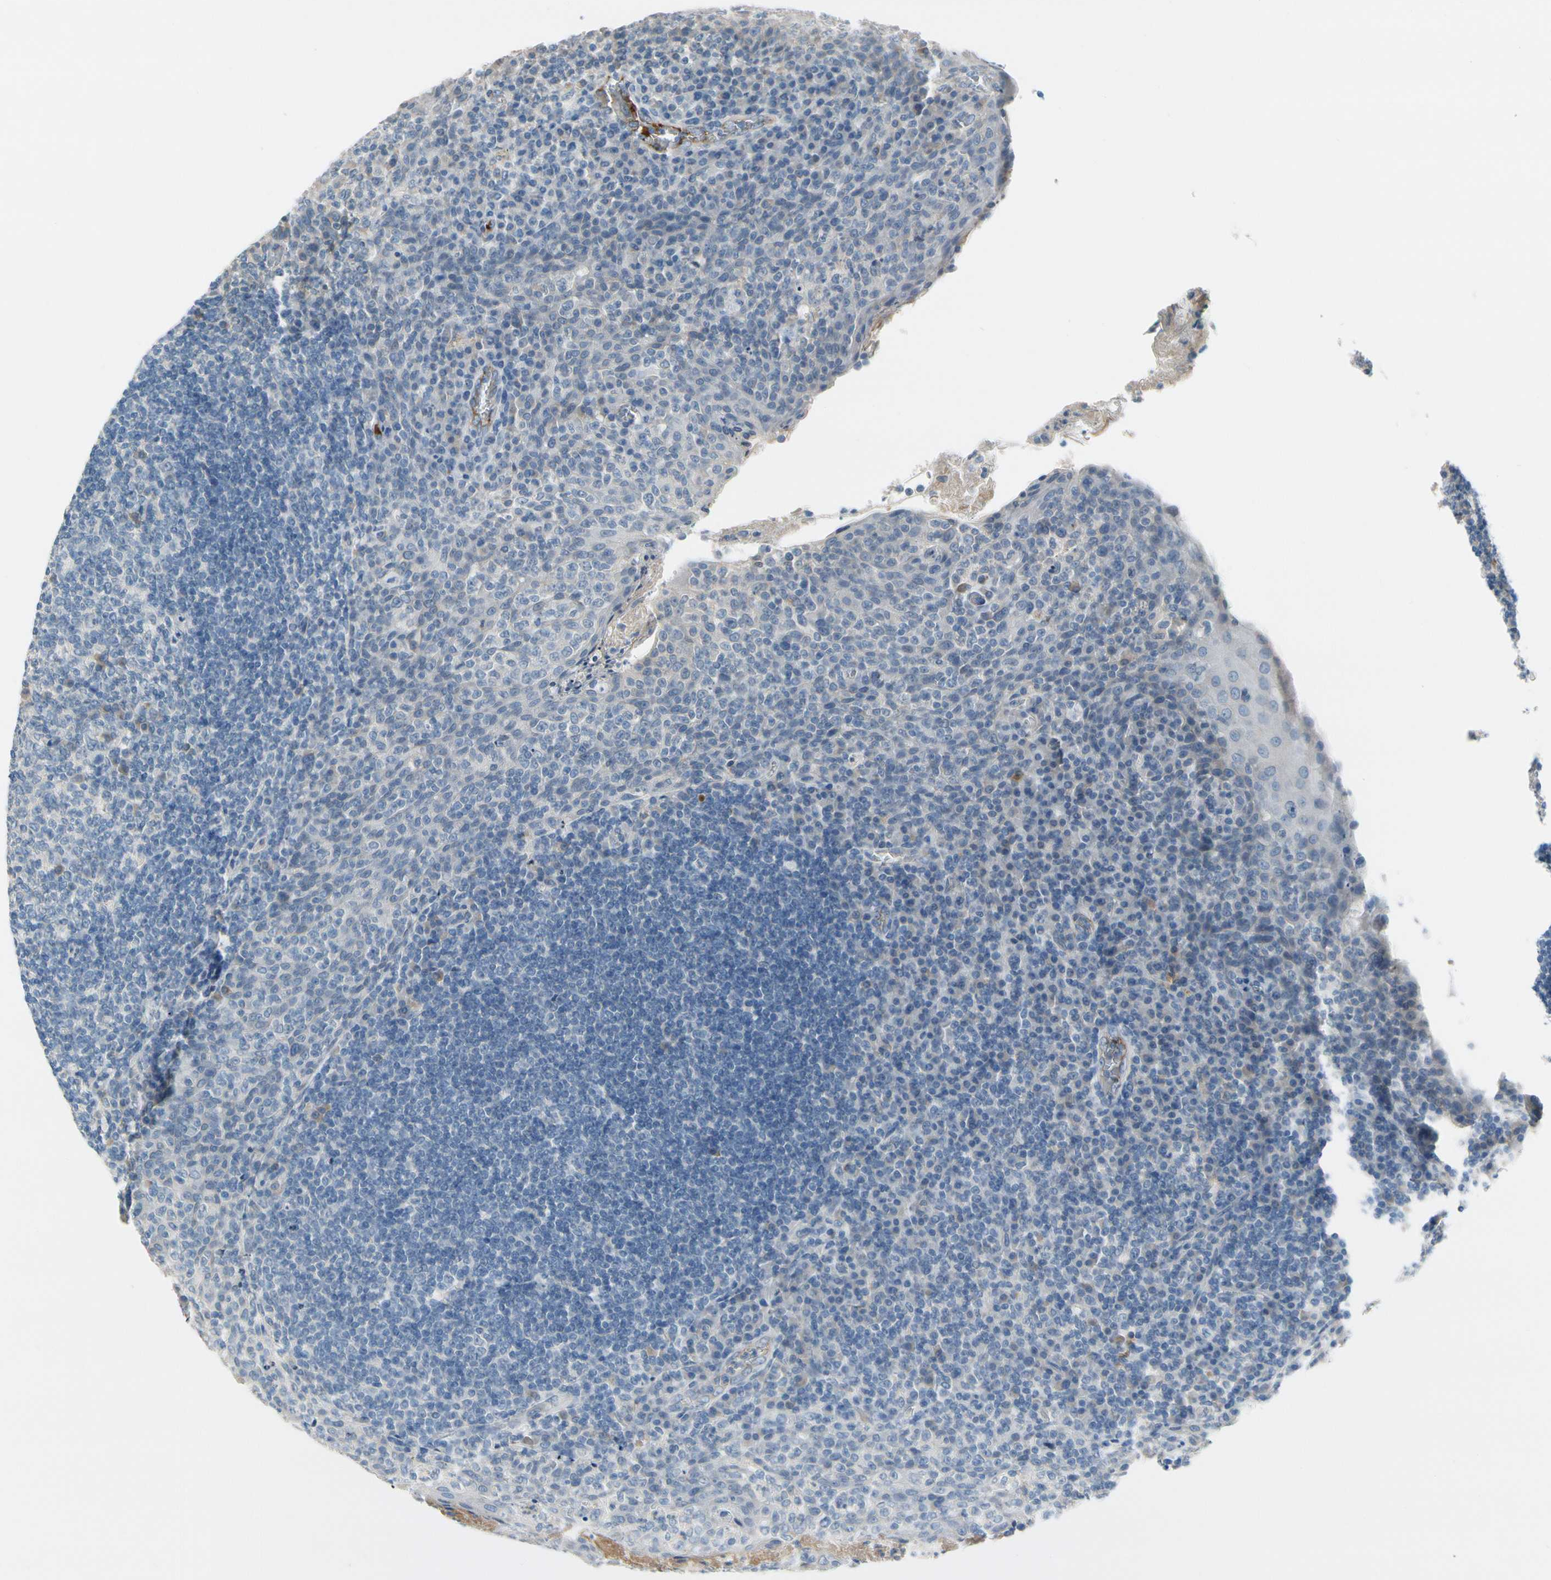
{"staining": {"intensity": "negative", "quantity": "none", "location": "none"}, "tissue": "tonsil", "cell_type": "Germinal center cells", "image_type": "normal", "snomed": [{"axis": "morphology", "description": "Normal tissue, NOS"}, {"axis": "topography", "description": "Tonsil"}], "caption": "Human tonsil stained for a protein using IHC displays no staining in germinal center cells.", "gene": "CNDP1", "patient": {"sex": "male", "age": 17}}